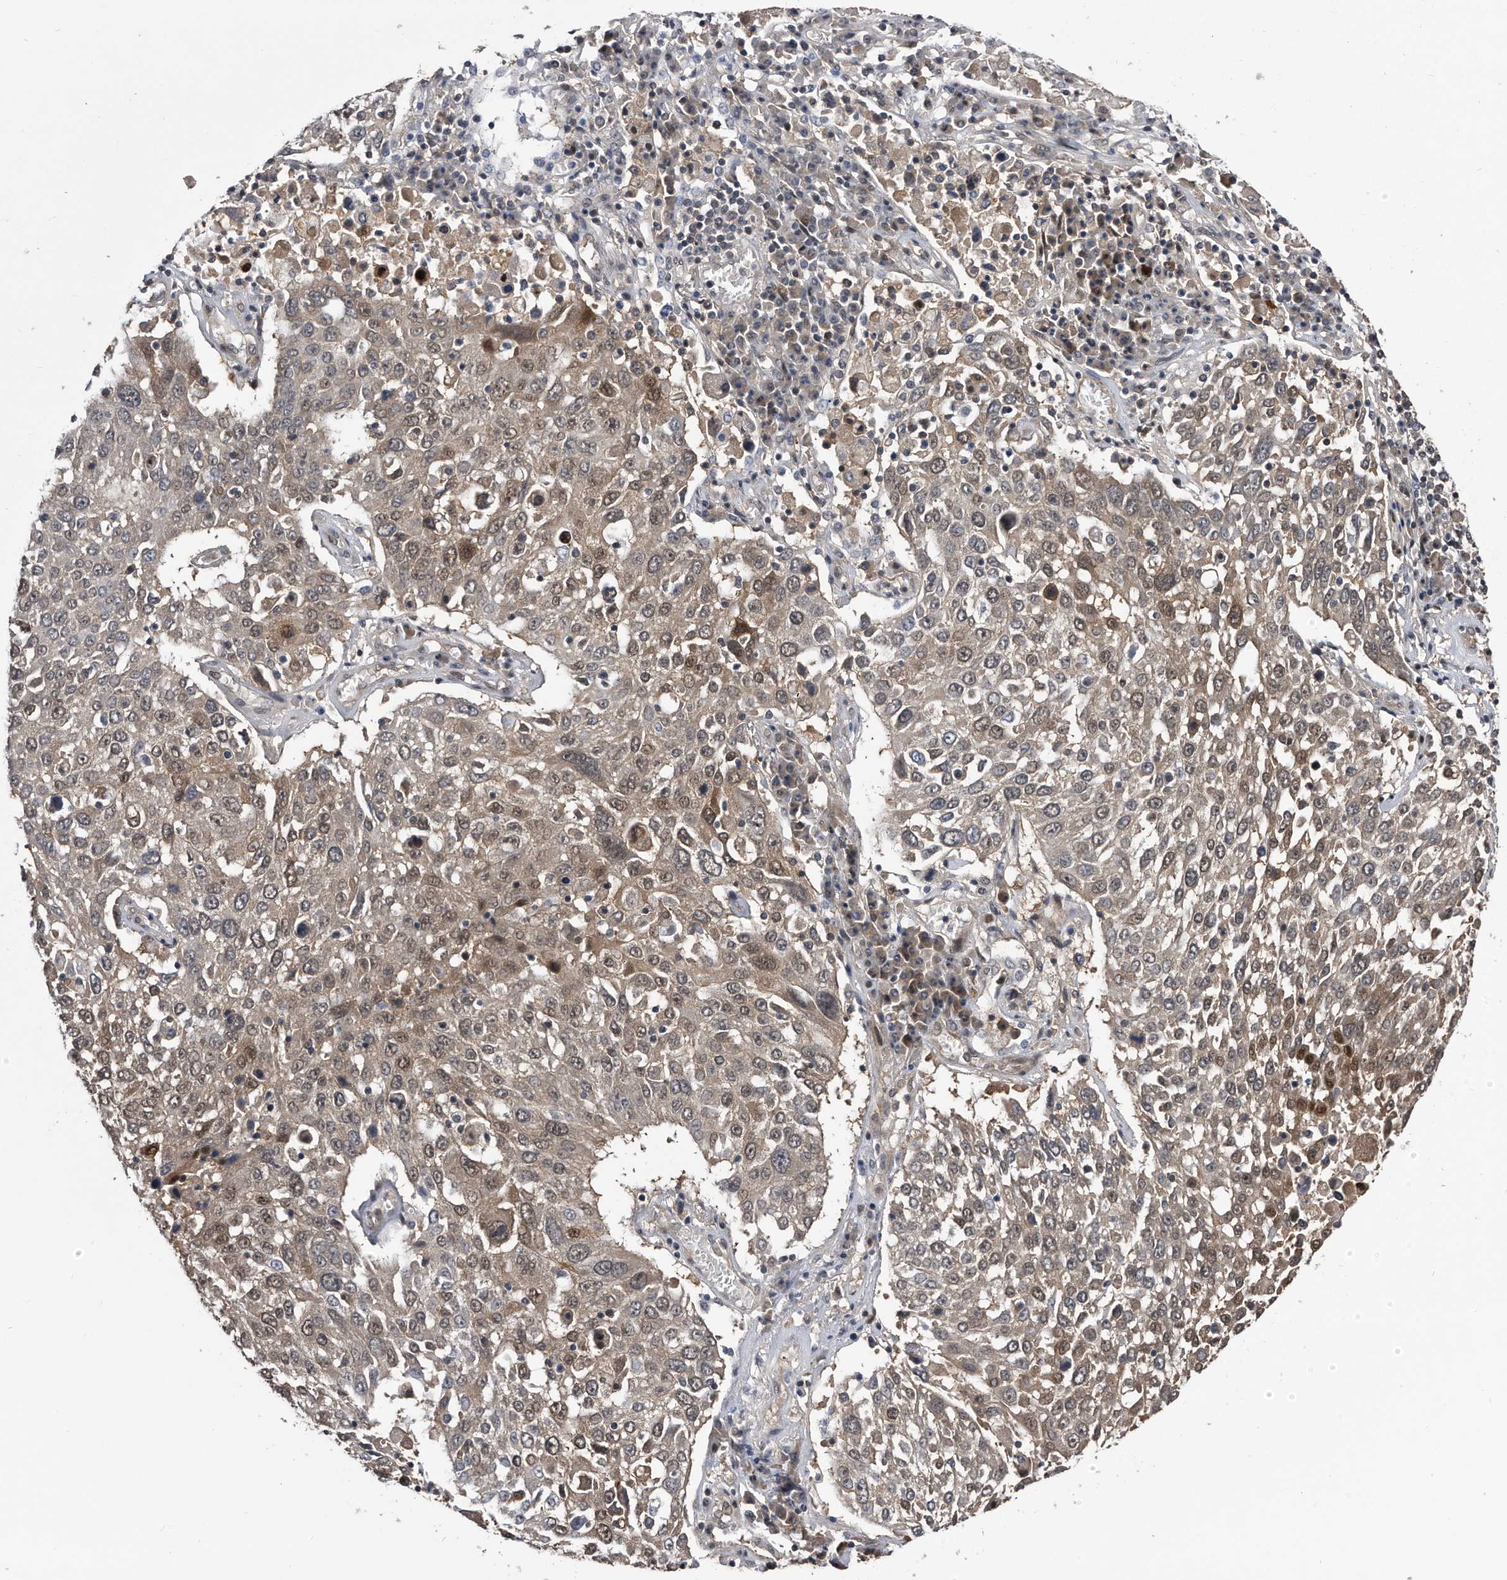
{"staining": {"intensity": "moderate", "quantity": "25%-75%", "location": "cytoplasmic/membranous,nuclear"}, "tissue": "lung cancer", "cell_type": "Tumor cells", "image_type": "cancer", "snomed": [{"axis": "morphology", "description": "Squamous cell carcinoma, NOS"}, {"axis": "topography", "description": "Lung"}], "caption": "Human squamous cell carcinoma (lung) stained for a protein (brown) displays moderate cytoplasmic/membranous and nuclear positive staining in approximately 25%-75% of tumor cells.", "gene": "RAD23B", "patient": {"sex": "male", "age": 65}}